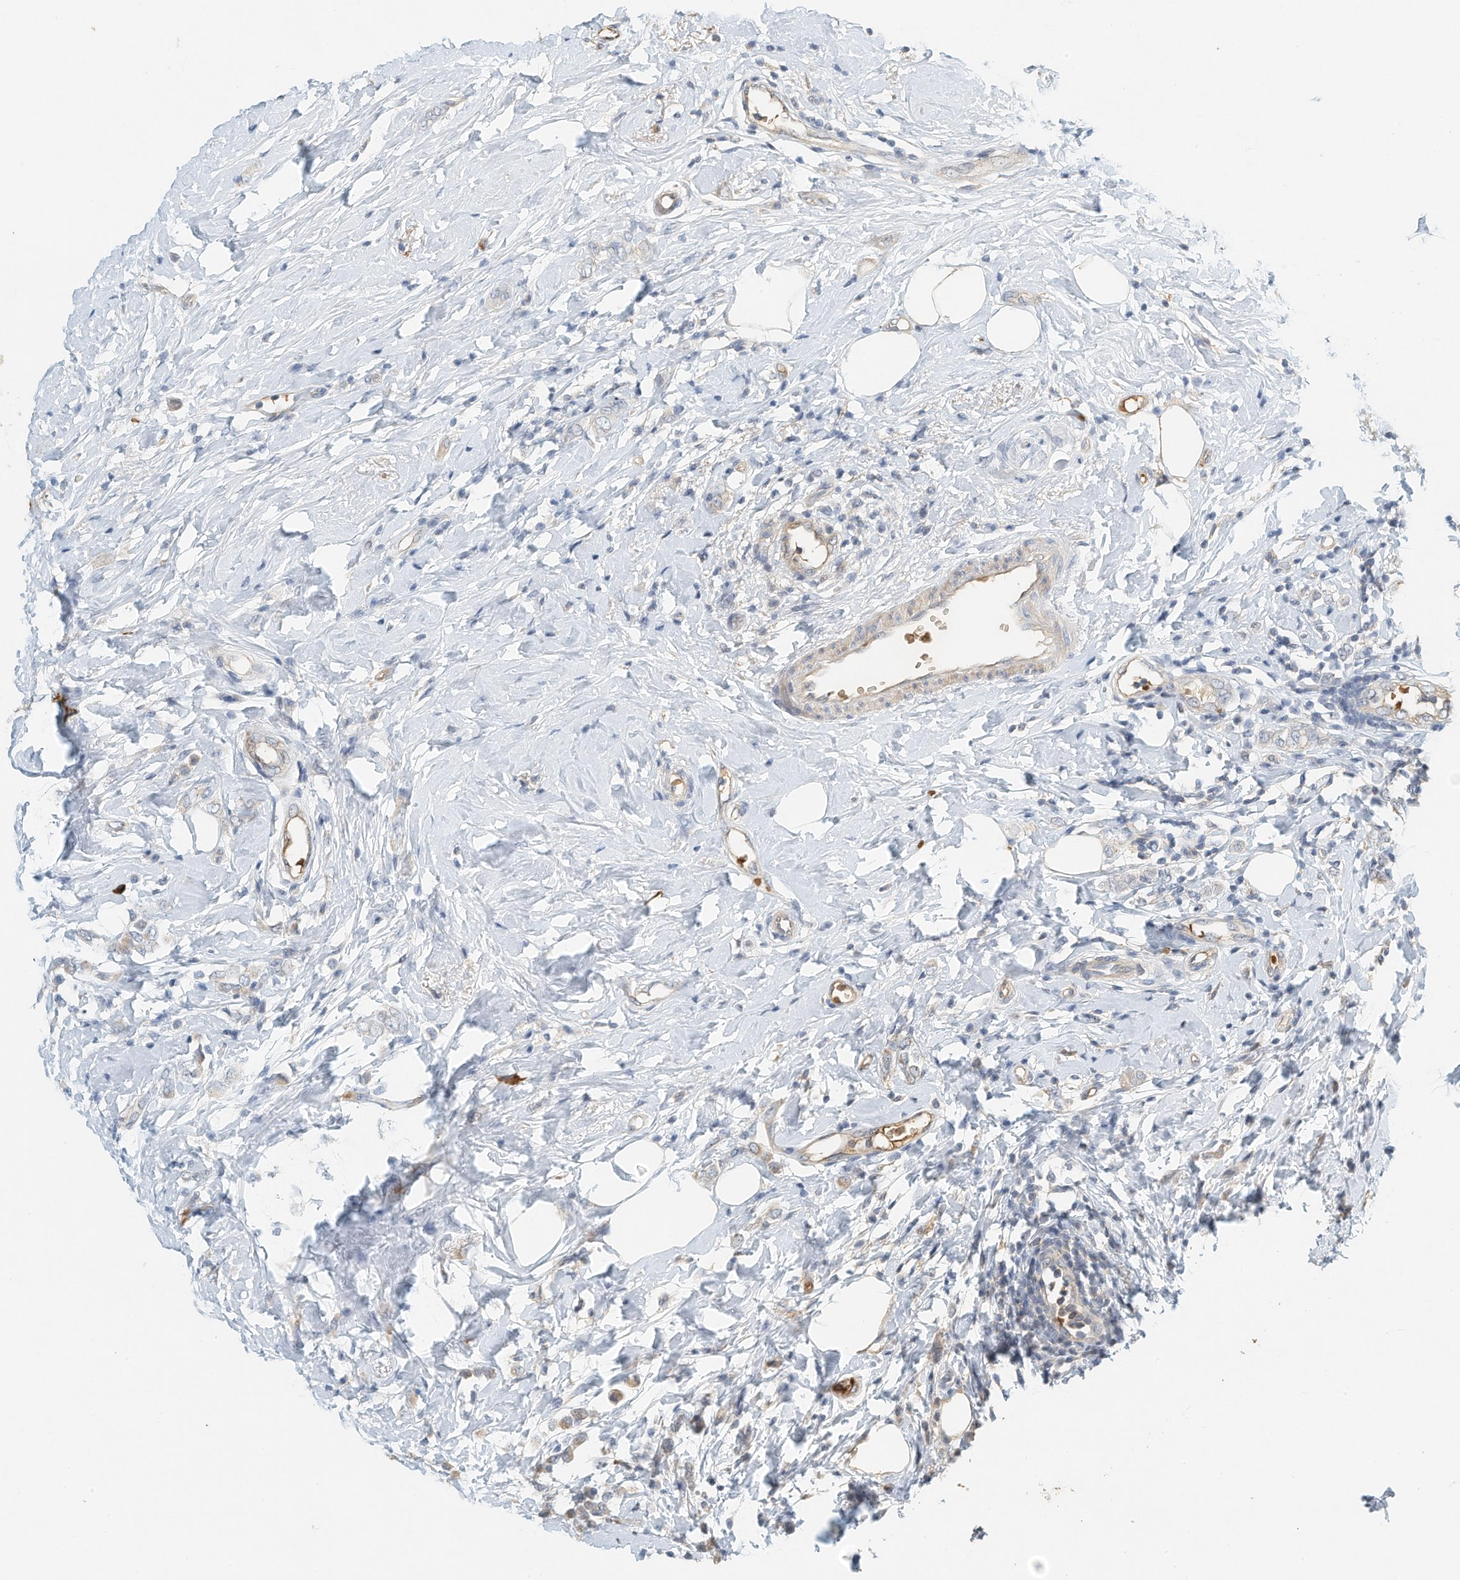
{"staining": {"intensity": "negative", "quantity": "none", "location": "none"}, "tissue": "breast cancer", "cell_type": "Tumor cells", "image_type": "cancer", "snomed": [{"axis": "morphology", "description": "Lobular carcinoma"}, {"axis": "topography", "description": "Breast"}], "caption": "Immunohistochemistry of human breast cancer reveals no positivity in tumor cells.", "gene": "RCAN3", "patient": {"sex": "female", "age": 47}}